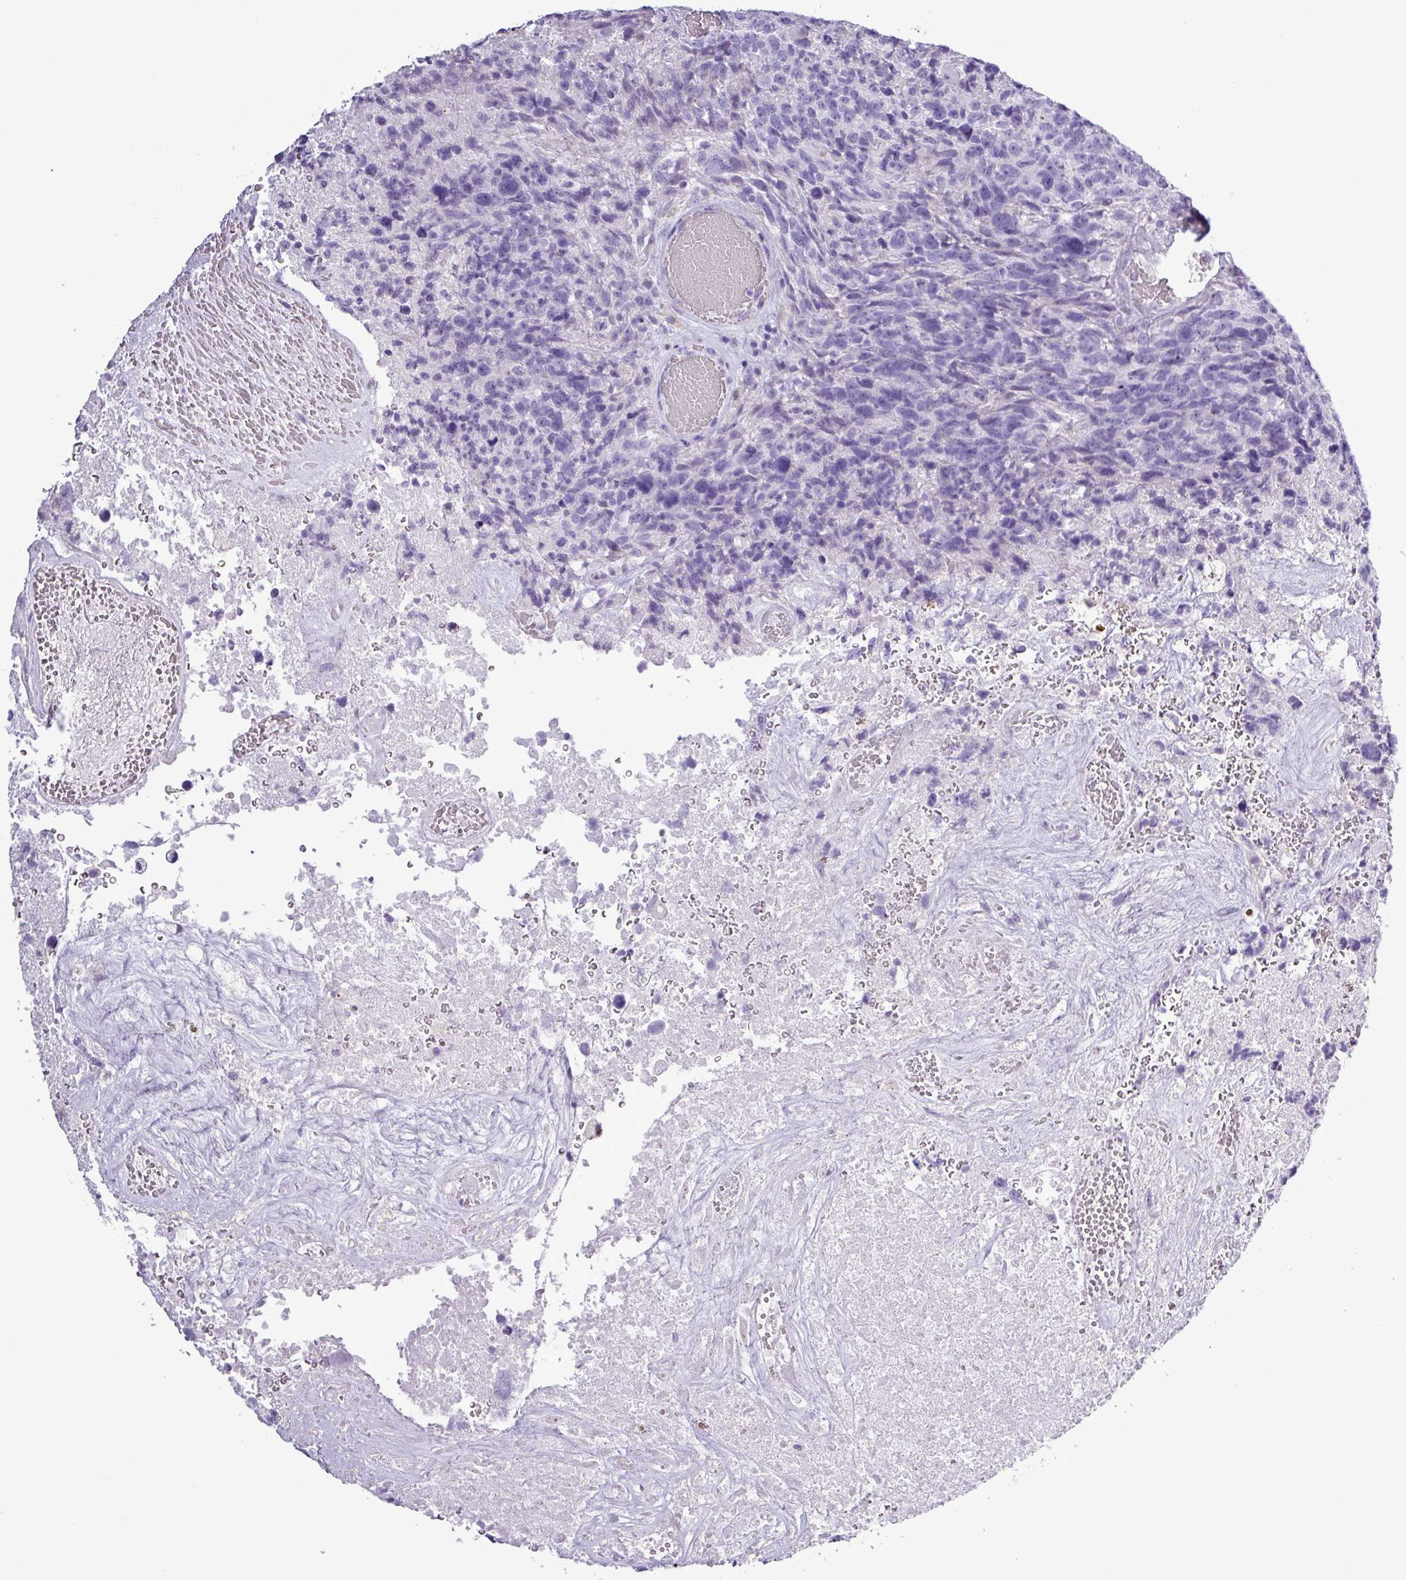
{"staining": {"intensity": "negative", "quantity": "none", "location": "none"}, "tissue": "glioma", "cell_type": "Tumor cells", "image_type": "cancer", "snomed": [{"axis": "morphology", "description": "Glioma, malignant, High grade"}, {"axis": "topography", "description": "Brain"}], "caption": "This is an immunohistochemistry histopathology image of glioma. There is no positivity in tumor cells.", "gene": "ALDH3A1", "patient": {"sex": "male", "age": 69}}